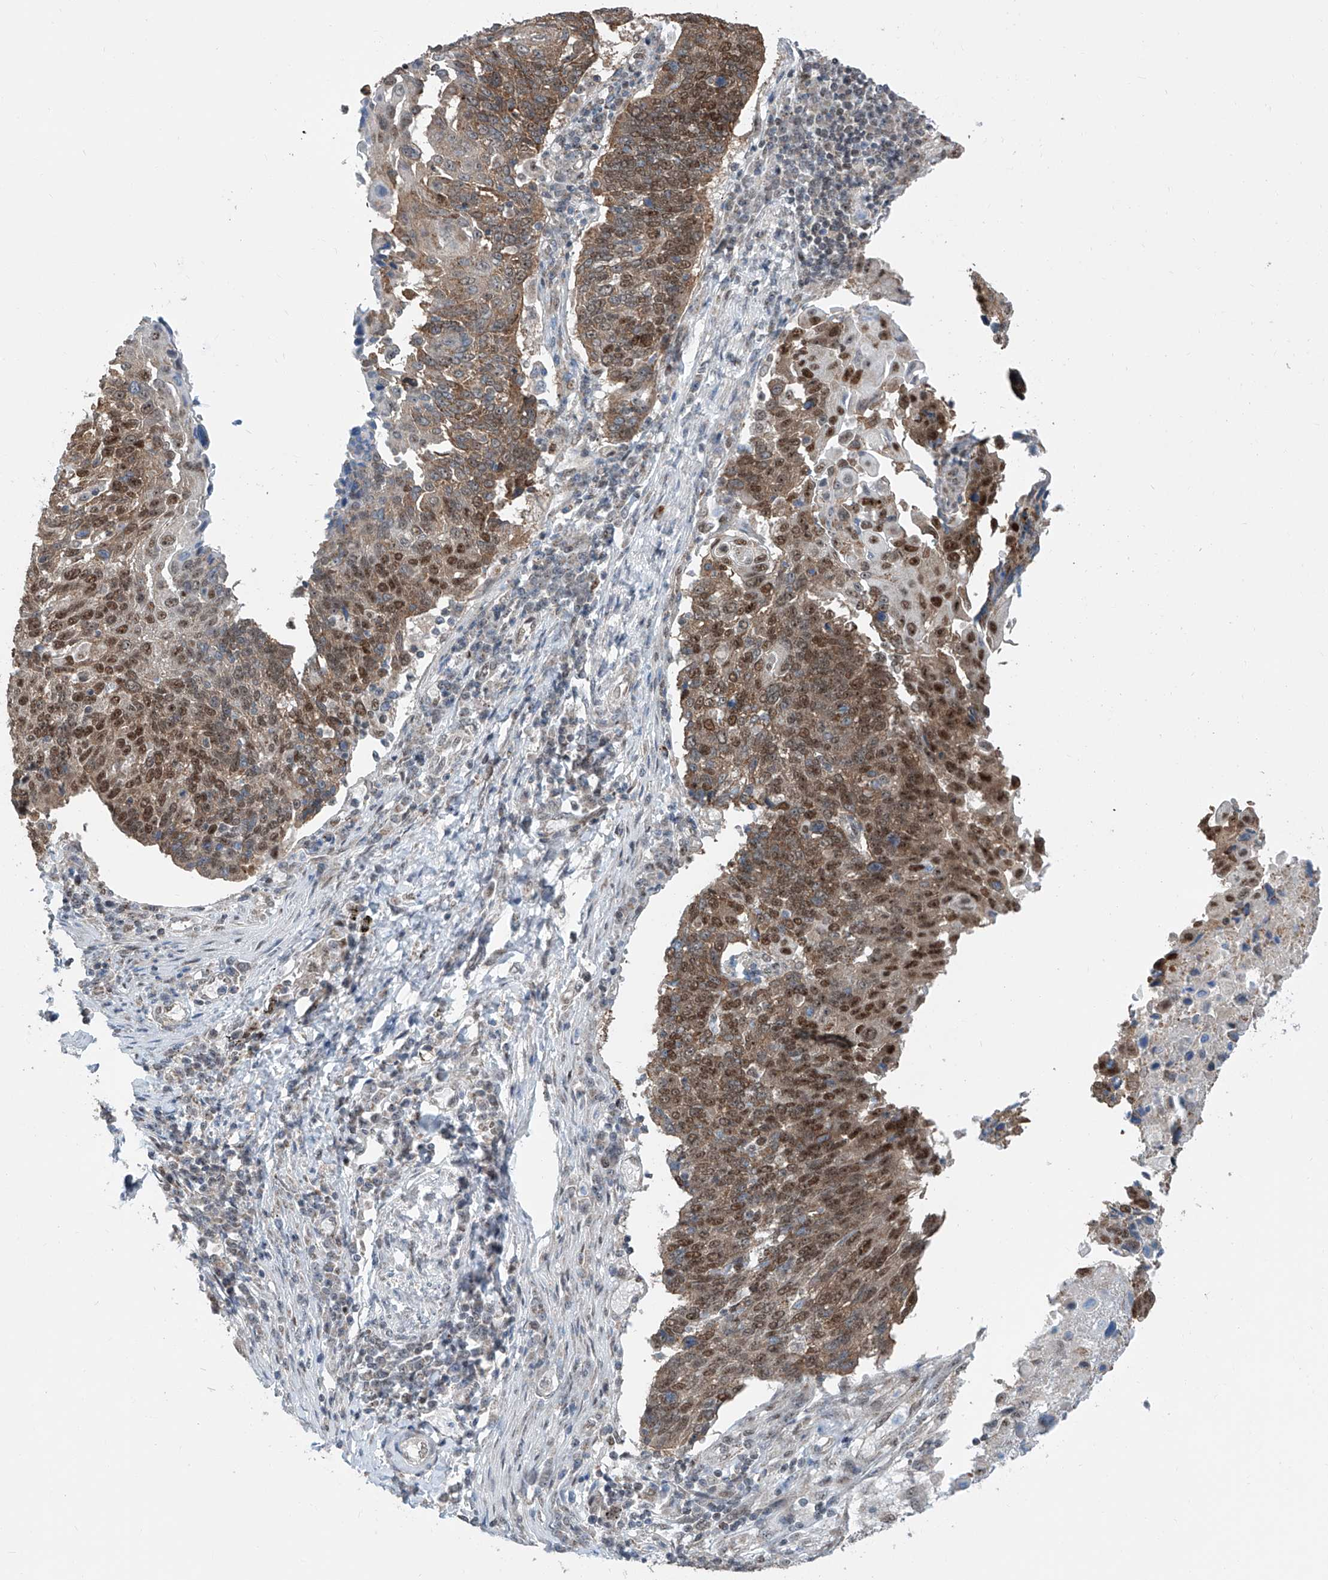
{"staining": {"intensity": "moderate", "quantity": ">75%", "location": "cytoplasmic/membranous,nuclear"}, "tissue": "lung cancer", "cell_type": "Tumor cells", "image_type": "cancer", "snomed": [{"axis": "morphology", "description": "Squamous cell carcinoma, NOS"}, {"axis": "topography", "description": "Lung"}], "caption": "Immunohistochemistry (DAB) staining of squamous cell carcinoma (lung) displays moderate cytoplasmic/membranous and nuclear protein staining in approximately >75% of tumor cells.", "gene": "SDE2", "patient": {"sex": "male", "age": 66}}